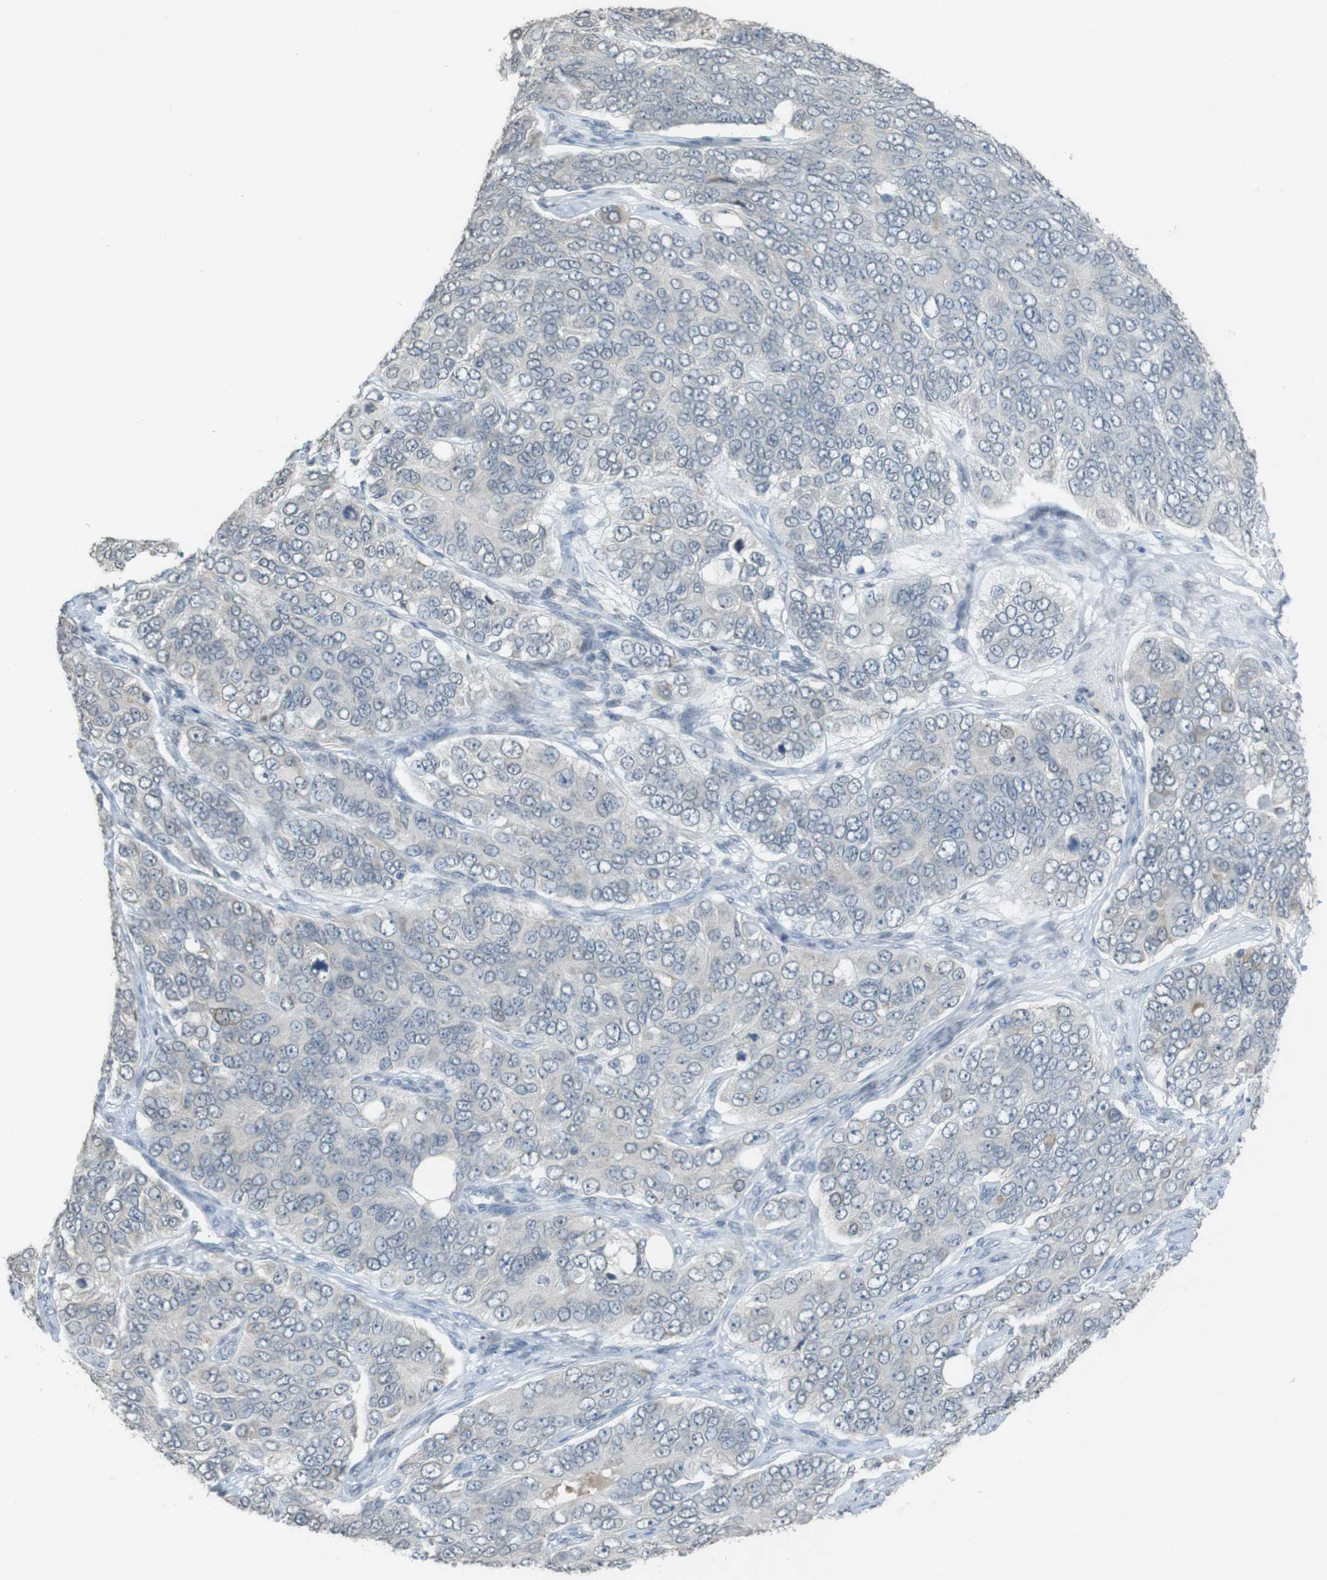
{"staining": {"intensity": "negative", "quantity": "none", "location": "none"}, "tissue": "ovarian cancer", "cell_type": "Tumor cells", "image_type": "cancer", "snomed": [{"axis": "morphology", "description": "Carcinoma, endometroid"}, {"axis": "topography", "description": "Ovary"}], "caption": "The image displays no significant staining in tumor cells of endometroid carcinoma (ovarian).", "gene": "FZD10", "patient": {"sex": "female", "age": 51}}